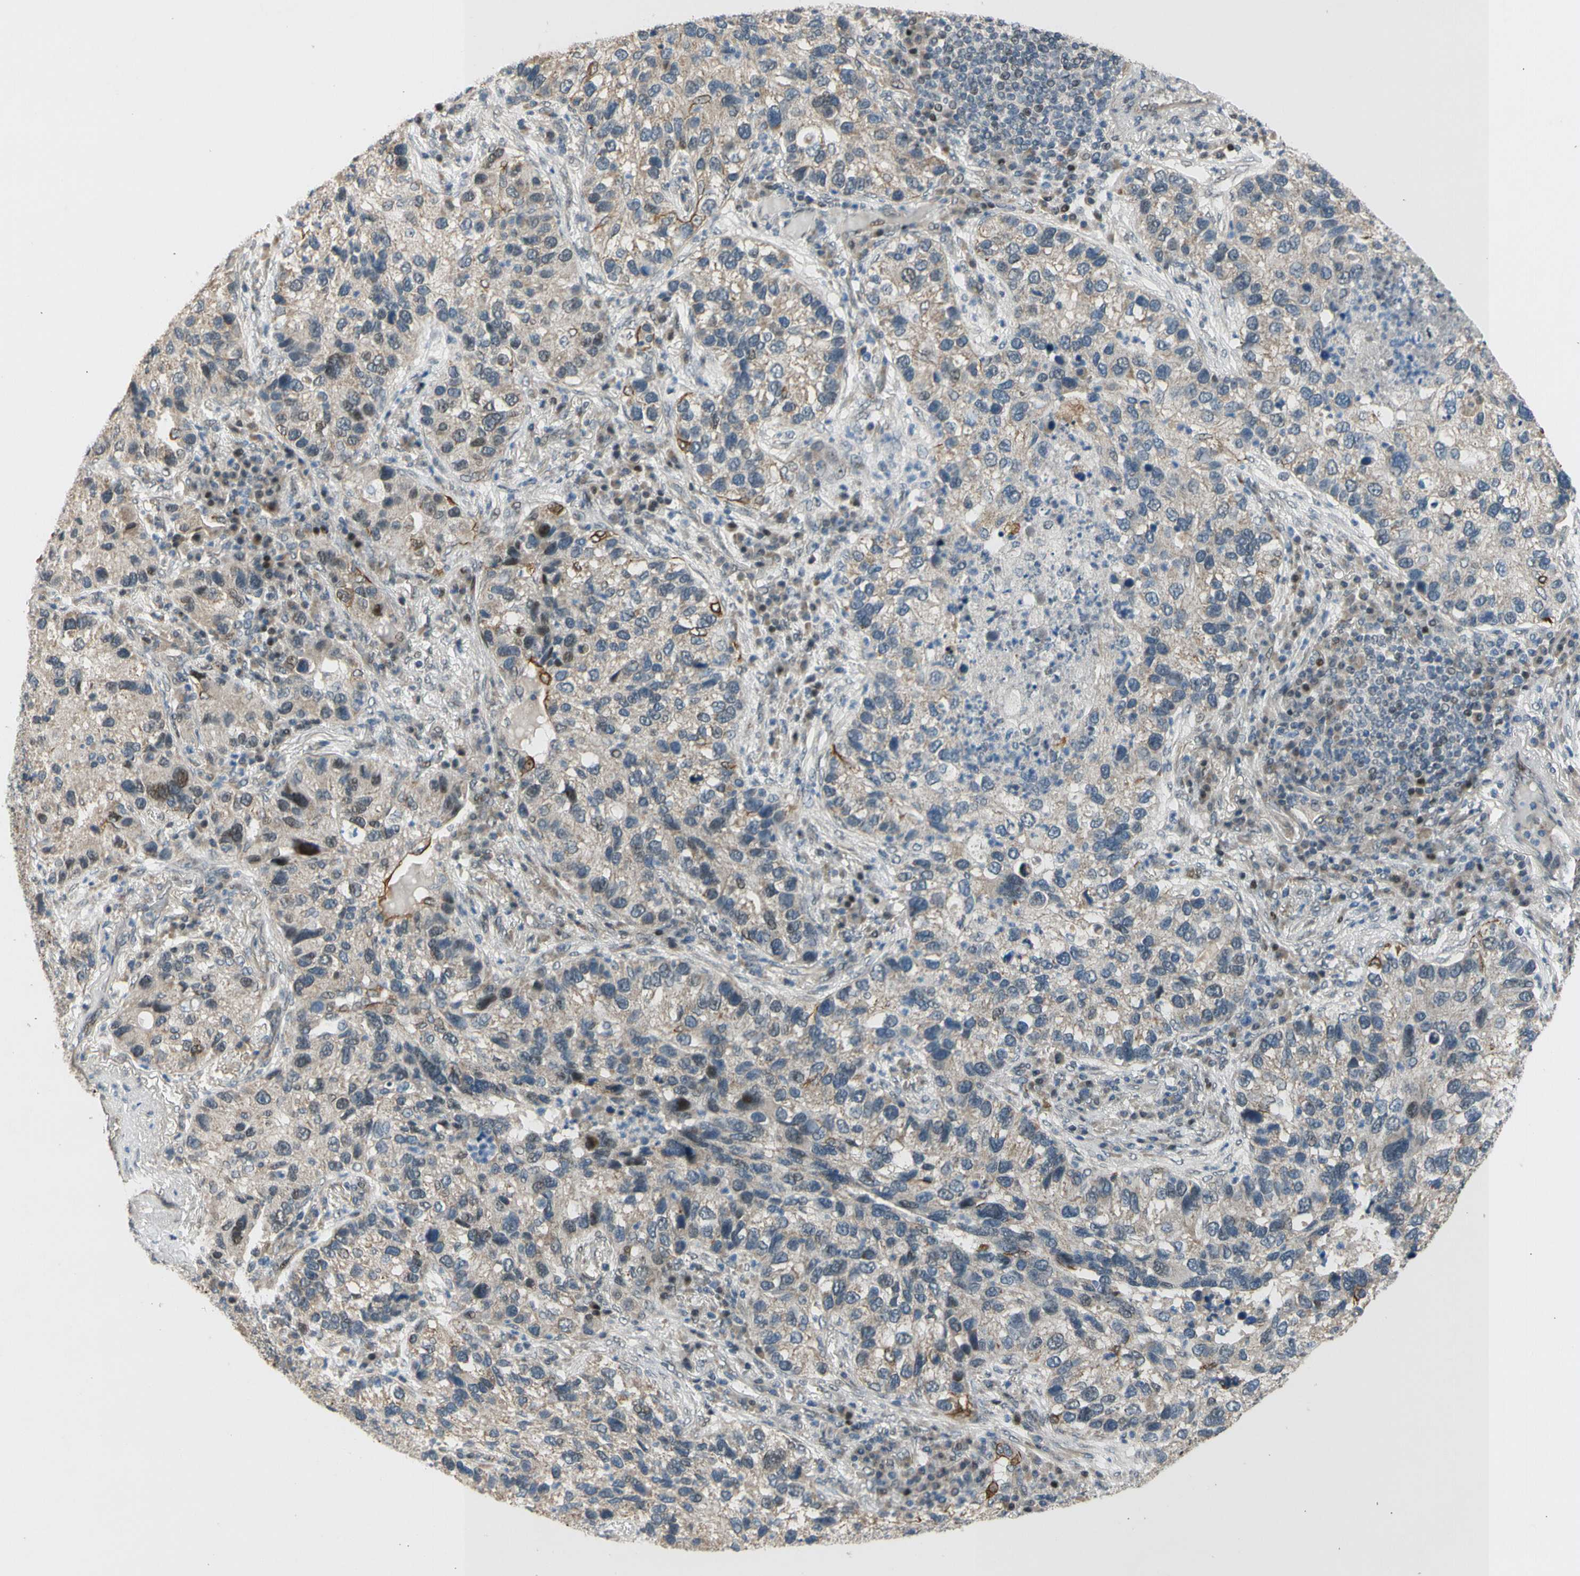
{"staining": {"intensity": "moderate", "quantity": "<25%", "location": "cytoplasmic/membranous,nuclear"}, "tissue": "lung cancer", "cell_type": "Tumor cells", "image_type": "cancer", "snomed": [{"axis": "morphology", "description": "Normal tissue, NOS"}, {"axis": "morphology", "description": "Adenocarcinoma, NOS"}, {"axis": "topography", "description": "Bronchus"}, {"axis": "topography", "description": "Lung"}], "caption": "Lung cancer (adenocarcinoma) stained with immunohistochemistry (IHC) demonstrates moderate cytoplasmic/membranous and nuclear staining in about <25% of tumor cells.", "gene": "ZNF184", "patient": {"sex": "male", "age": 54}}